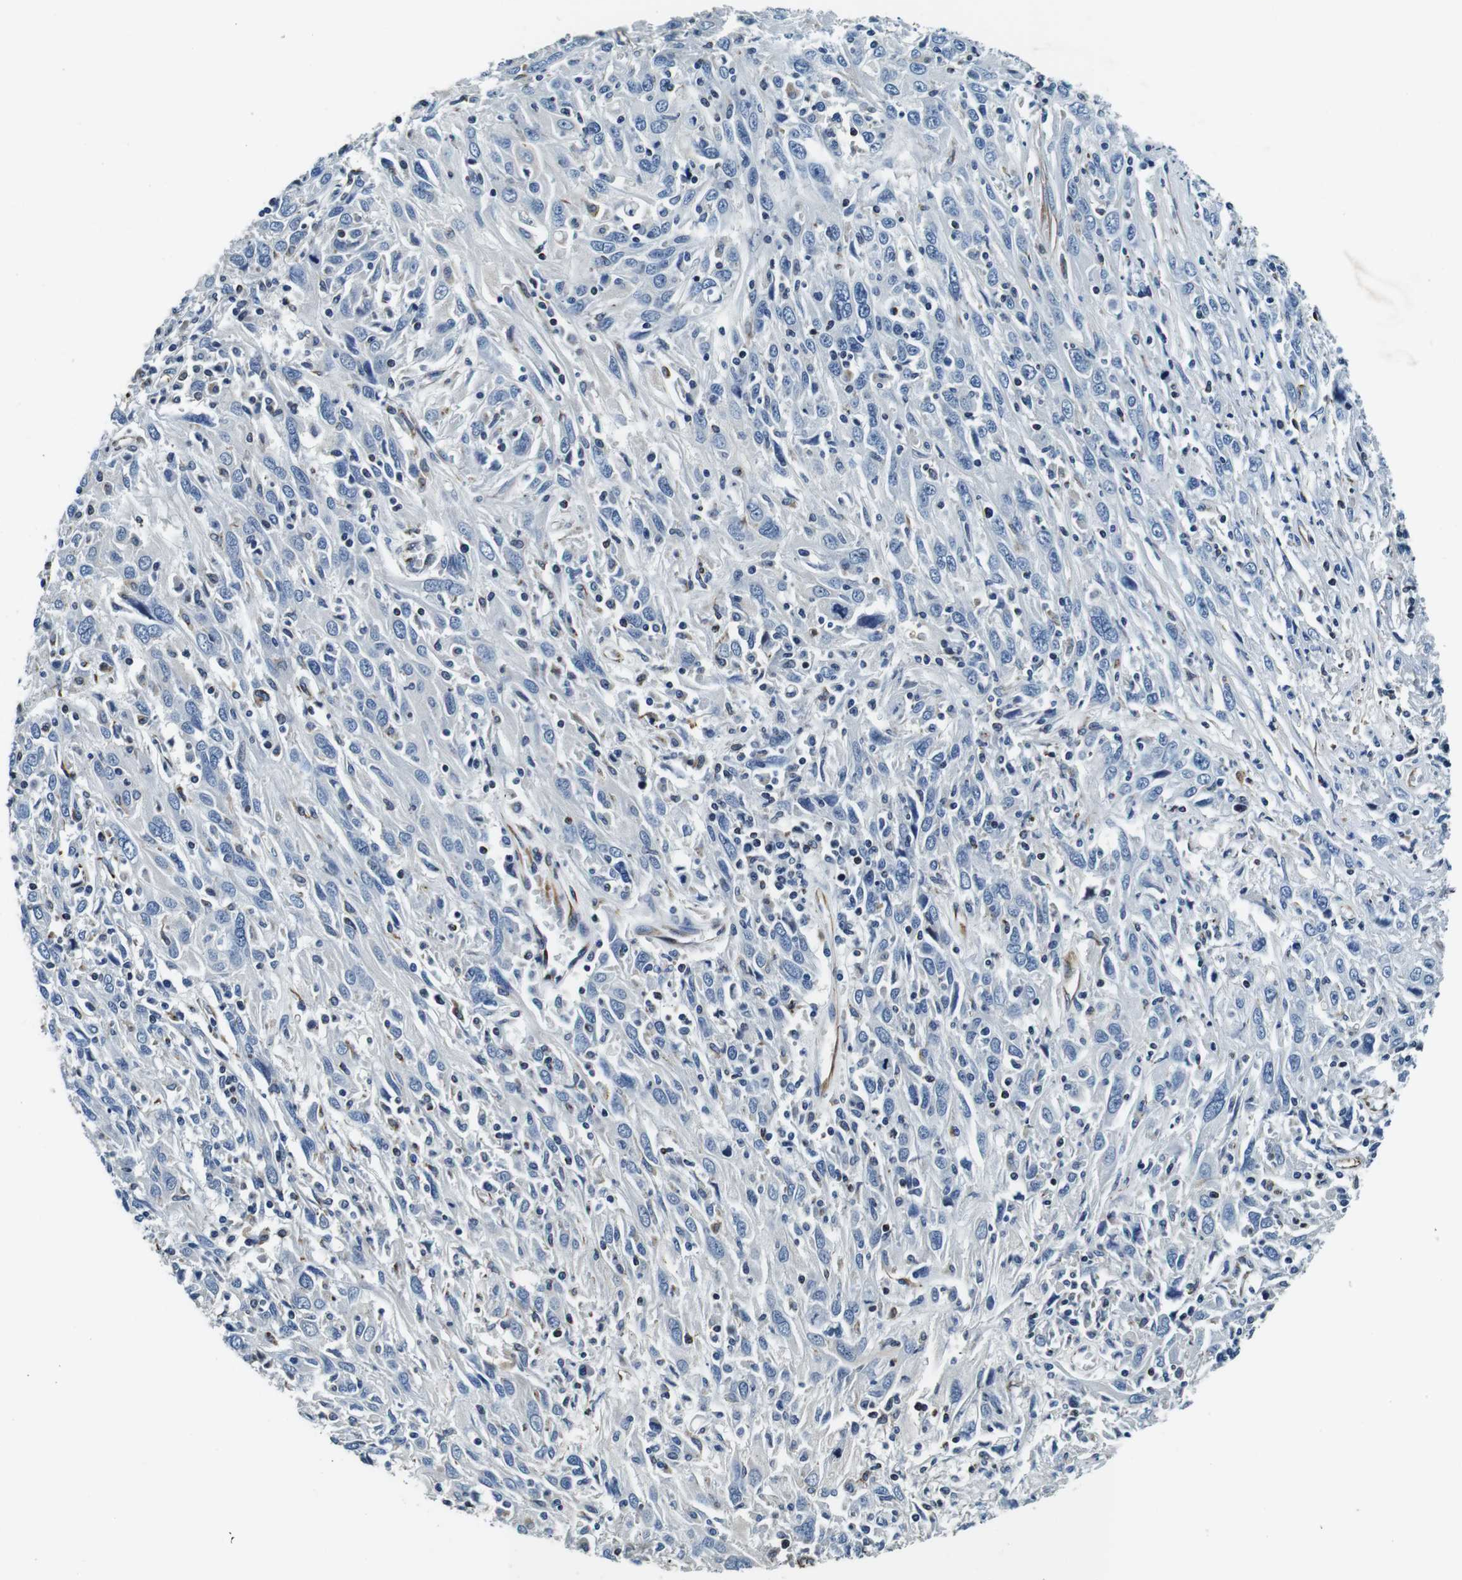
{"staining": {"intensity": "negative", "quantity": "none", "location": "none"}, "tissue": "cervical cancer", "cell_type": "Tumor cells", "image_type": "cancer", "snomed": [{"axis": "morphology", "description": "Squamous cell carcinoma, NOS"}, {"axis": "topography", "description": "Cervix"}], "caption": "This is an immunohistochemistry photomicrograph of human cervical squamous cell carcinoma. There is no positivity in tumor cells.", "gene": "GJE1", "patient": {"sex": "female", "age": 46}}